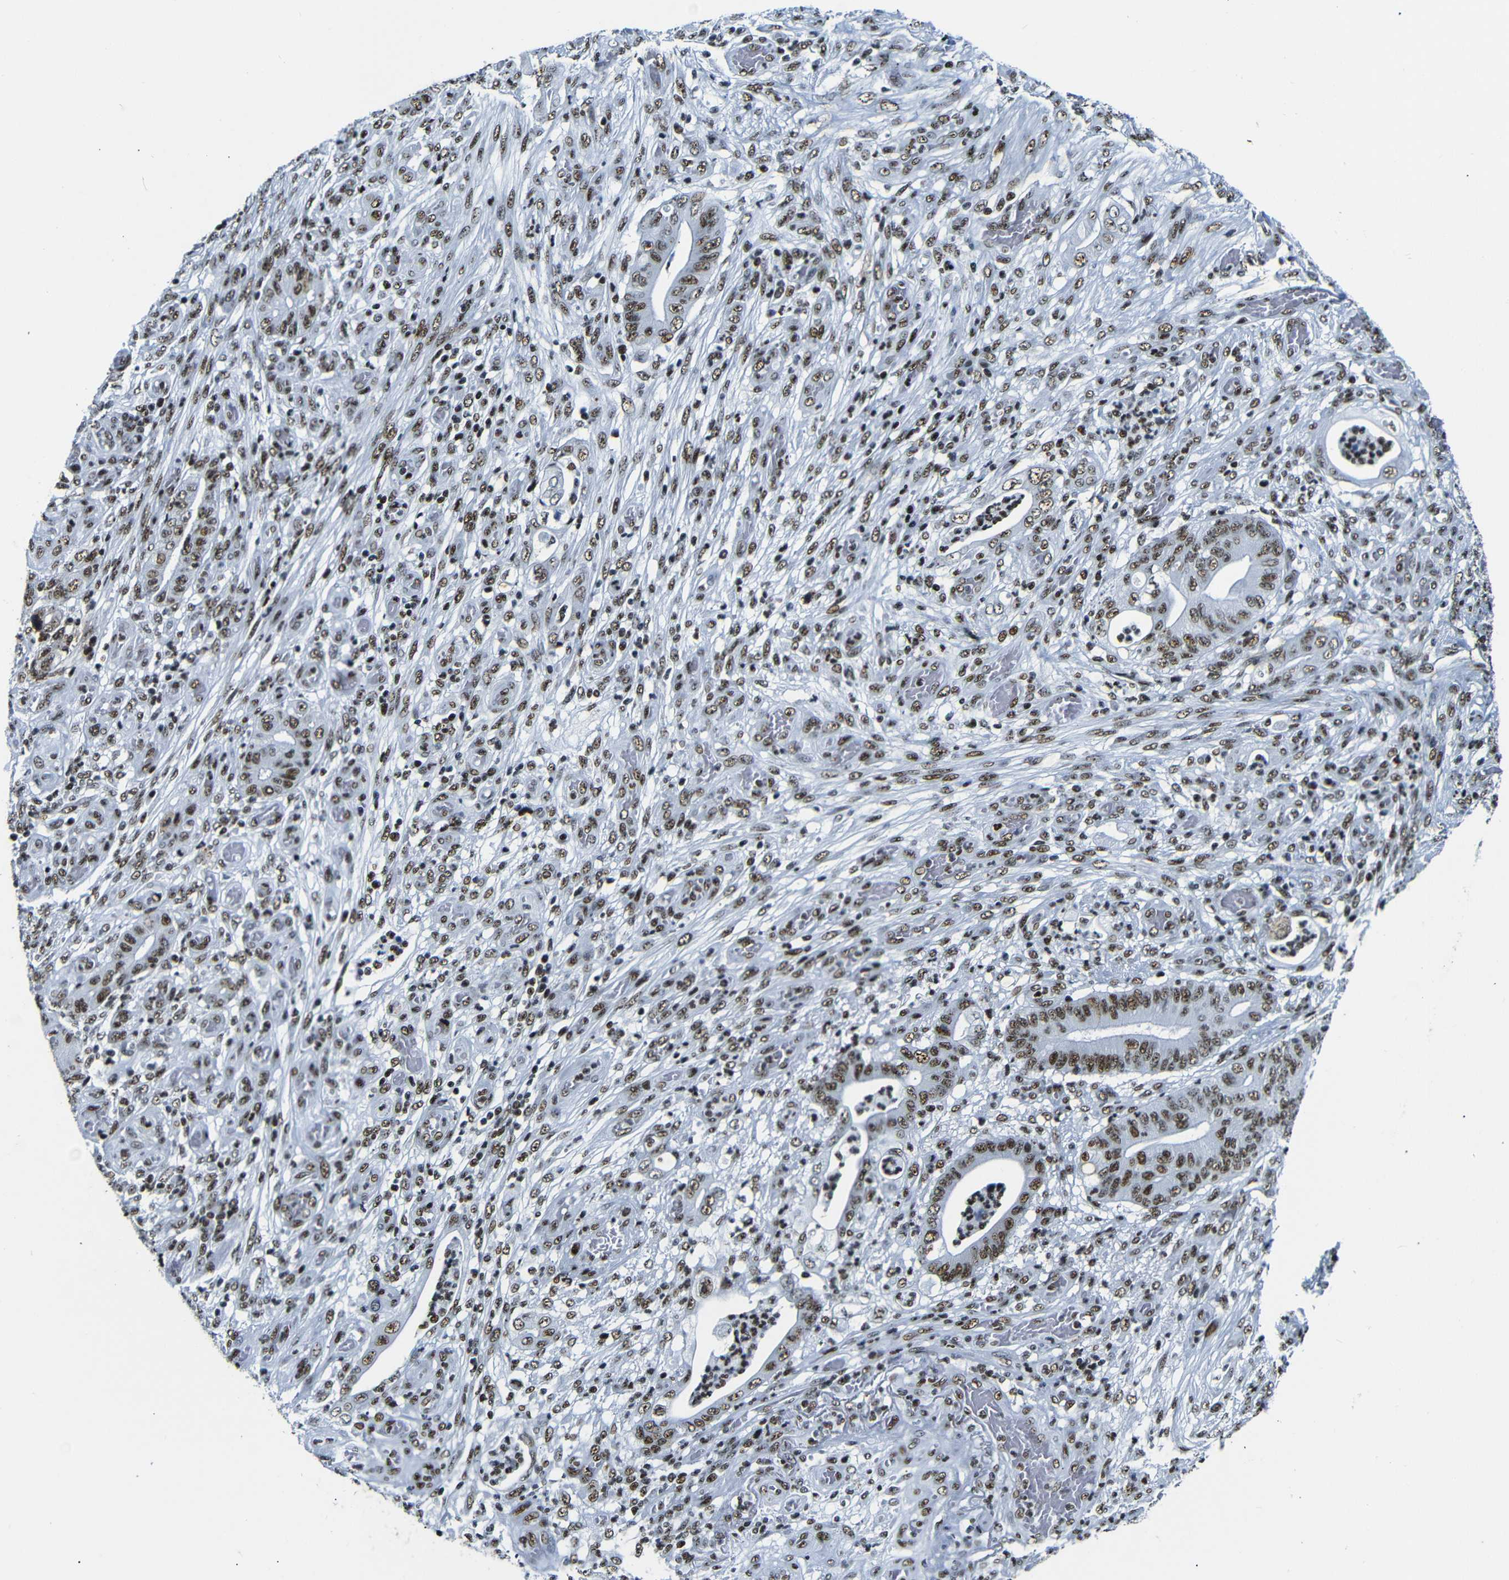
{"staining": {"intensity": "moderate", "quantity": ">75%", "location": "nuclear"}, "tissue": "stomach cancer", "cell_type": "Tumor cells", "image_type": "cancer", "snomed": [{"axis": "morphology", "description": "Adenocarcinoma, NOS"}, {"axis": "topography", "description": "Stomach"}], "caption": "Protein staining demonstrates moderate nuclear staining in approximately >75% of tumor cells in stomach adenocarcinoma.", "gene": "SRSF1", "patient": {"sex": "female", "age": 73}}